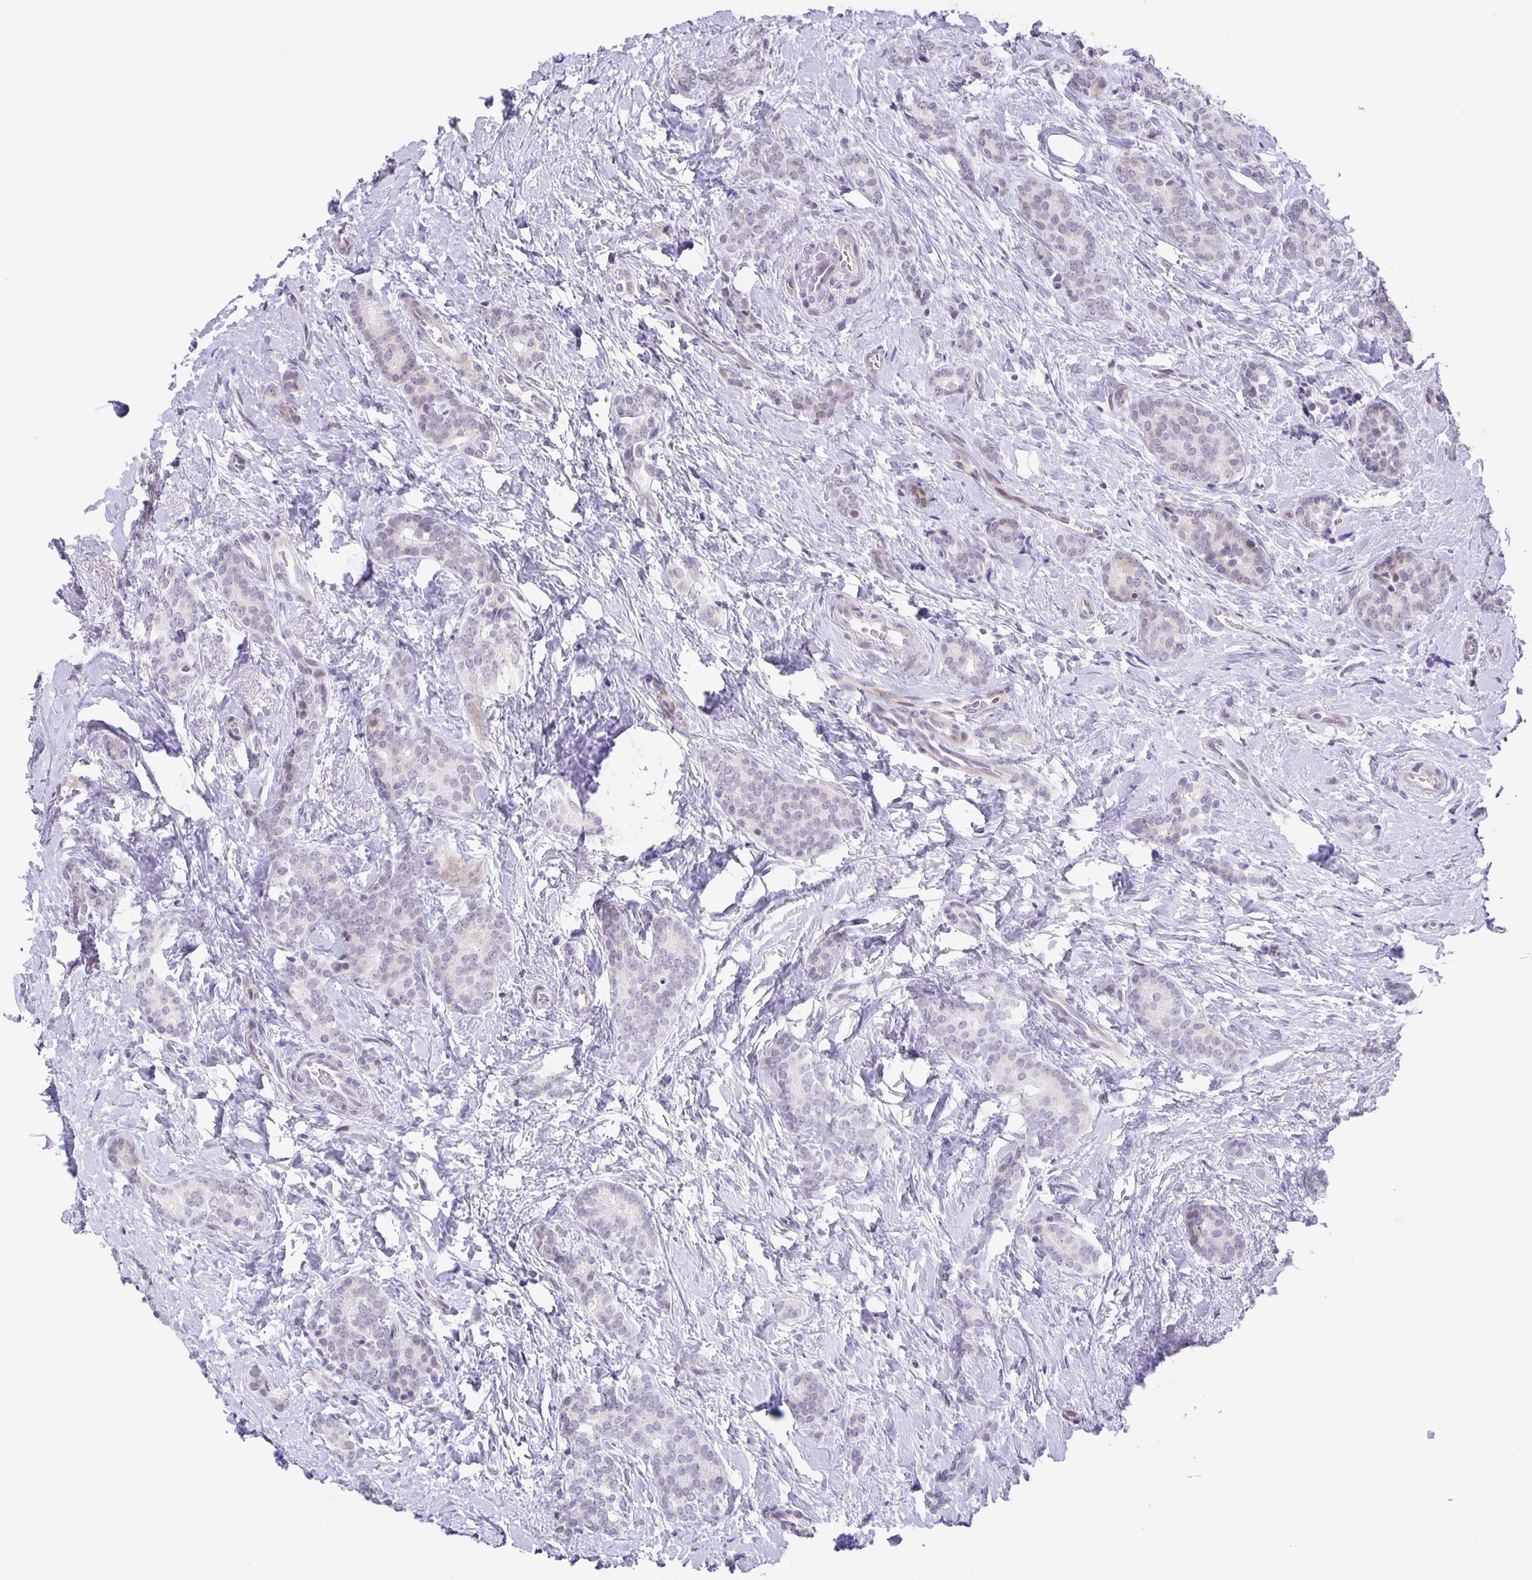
{"staining": {"intensity": "negative", "quantity": "none", "location": "none"}, "tissue": "breast cancer", "cell_type": "Tumor cells", "image_type": "cancer", "snomed": [{"axis": "morphology", "description": "Normal tissue, NOS"}, {"axis": "morphology", "description": "Duct carcinoma"}, {"axis": "topography", "description": "Breast"}], "caption": "This is an immunohistochemistry (IHC) image of human breast cancer. There is no positivity in tumor cells.", "gene": "PHRF1", "patient": {"sex": "female", "age": 77}}